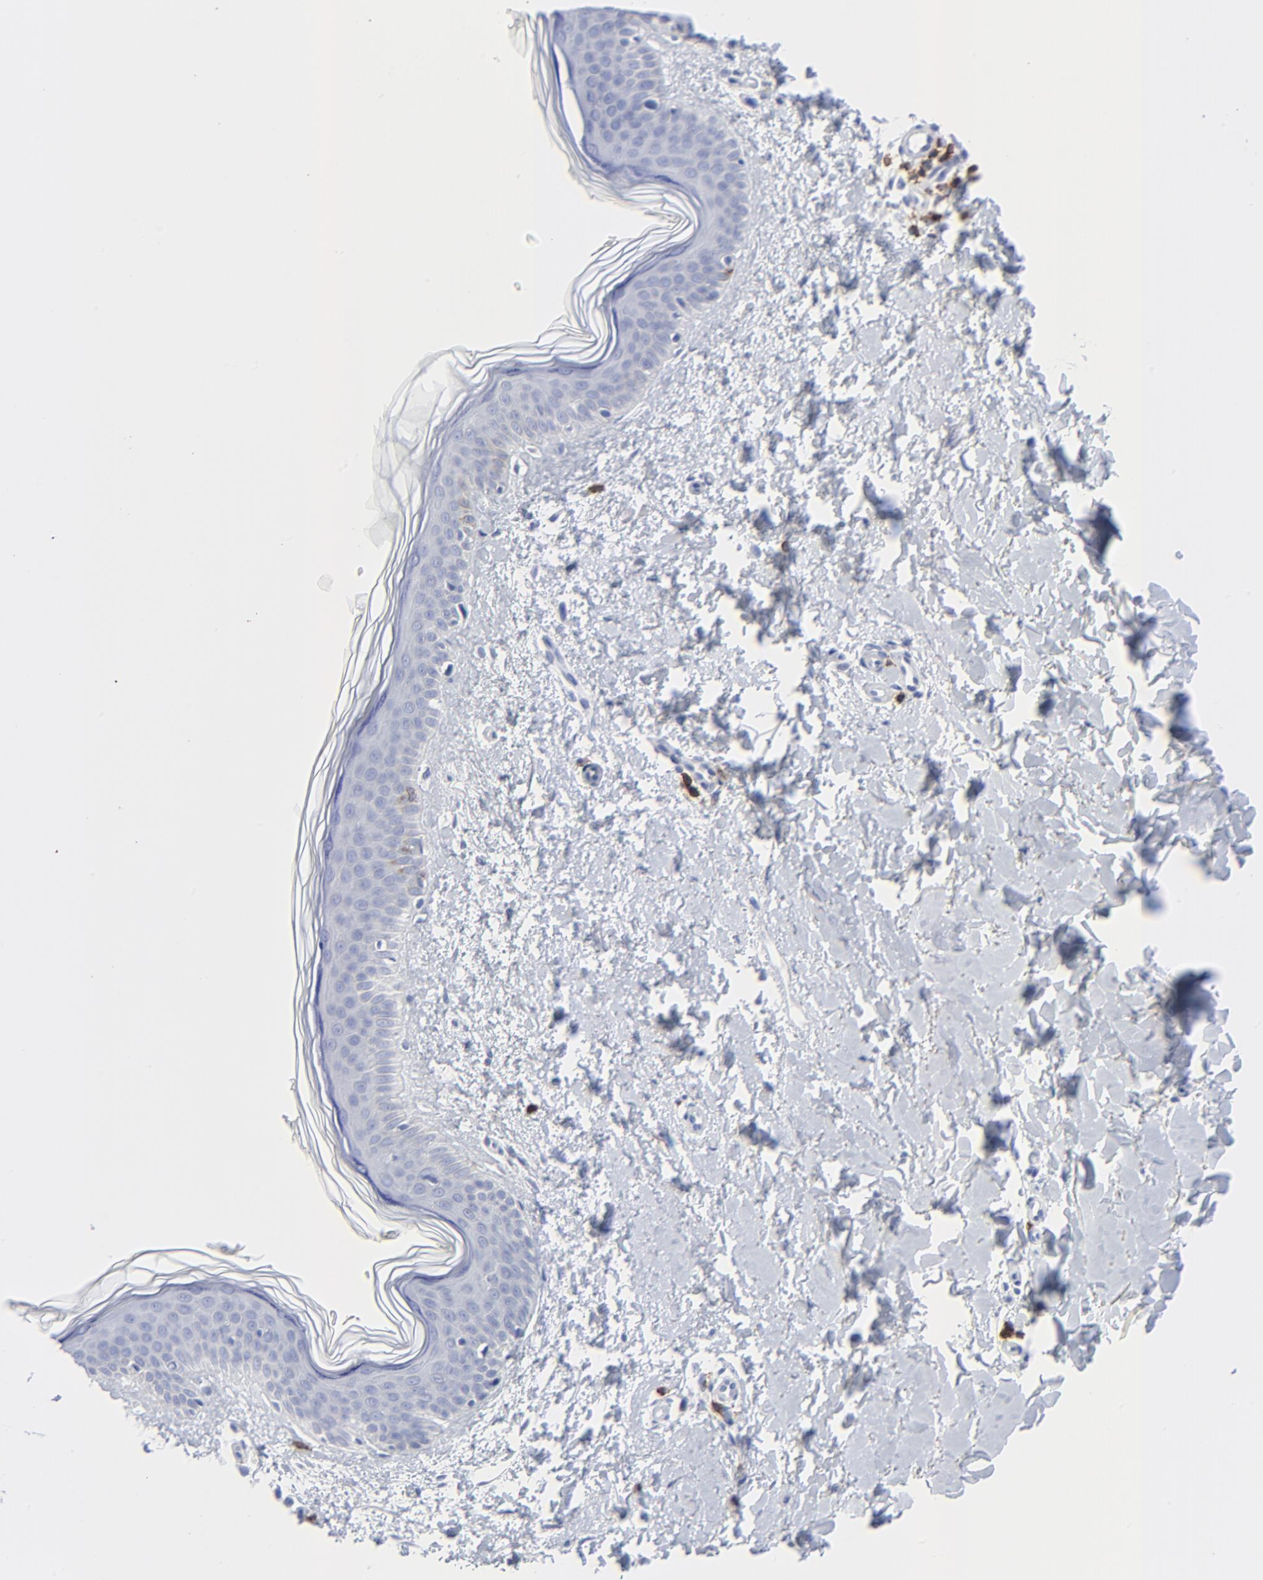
{"staining": {"intensity": "negative", "quantity": "none", "location": "none"}, "tissue": "skin", "cell_type": "Fibroblasts", "image_type": "normal", "snomed": [{"axis": "morphology", "description": "Normal tissue, NOS"}, {"axis": "topography", "description": "Skin"}], "caption": "DAB immunohistochemical staining of normal human skin exhibits no significant expression in fibroblasts. Brightfield microscopy of immunohistochemistry (IHC) stained with DAB (brown) and hematoxylin (blue), captured at high magnification.", "gene": "LCK", "patient": {"sex": "female", "age": 56}}